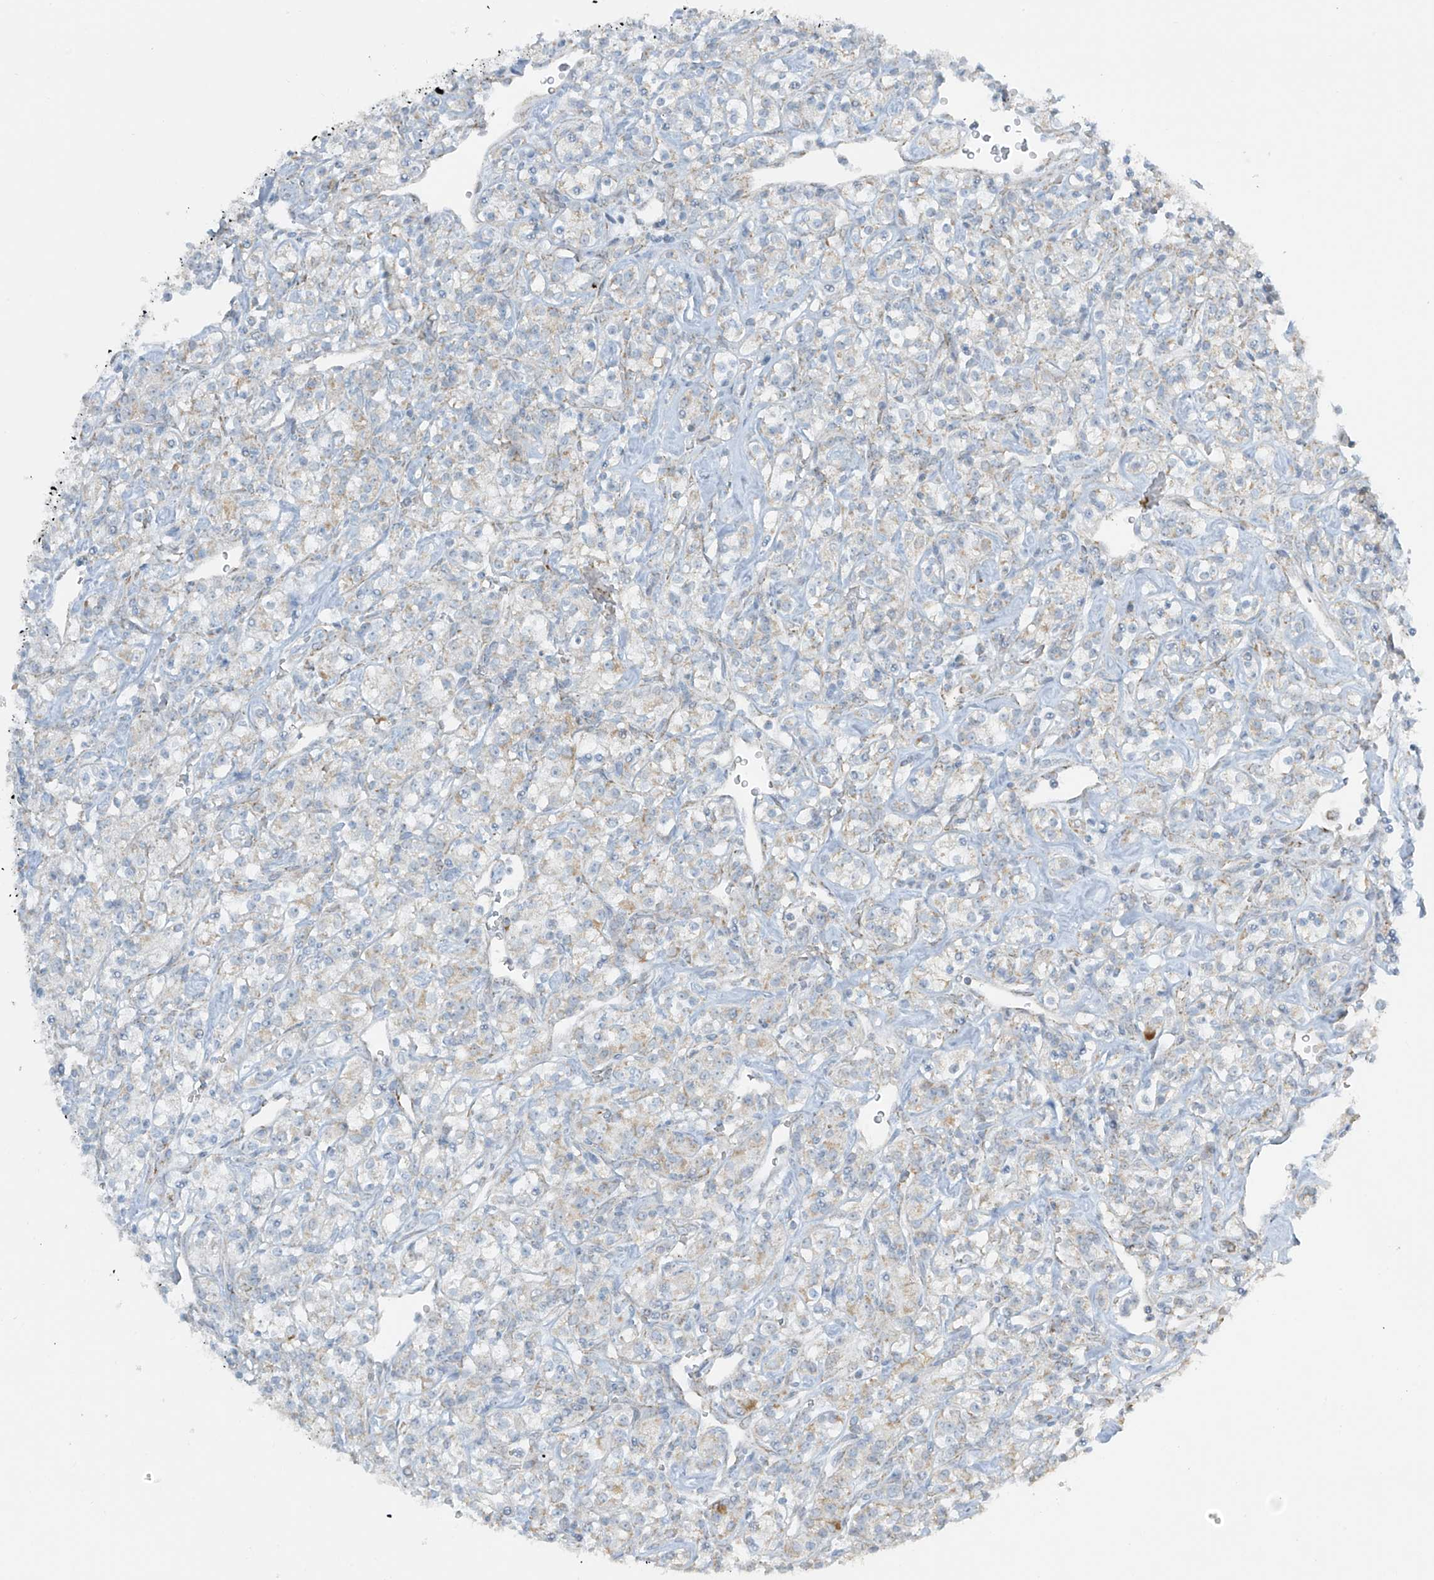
{"staining": {"intensity": "negative", "quantity": "none", "location": "none"}, "tissue": "renal cancer", "cell_type": "Tumor cells", "image_type": "cancer", "snomed": [{"axis": "morphology", "description": "Adenocarcinoma, NOS"}, {"axis": "topography", "description": "Kidney"}], "caption": "Immunohistochemistry photomicrograph of human adenocarcinoma (renal) stained for a protein (brown), which exhibits no positivity in tumor cells.", "gene": "SMDT1", "patient": {"sex": "male", "age": 77}}